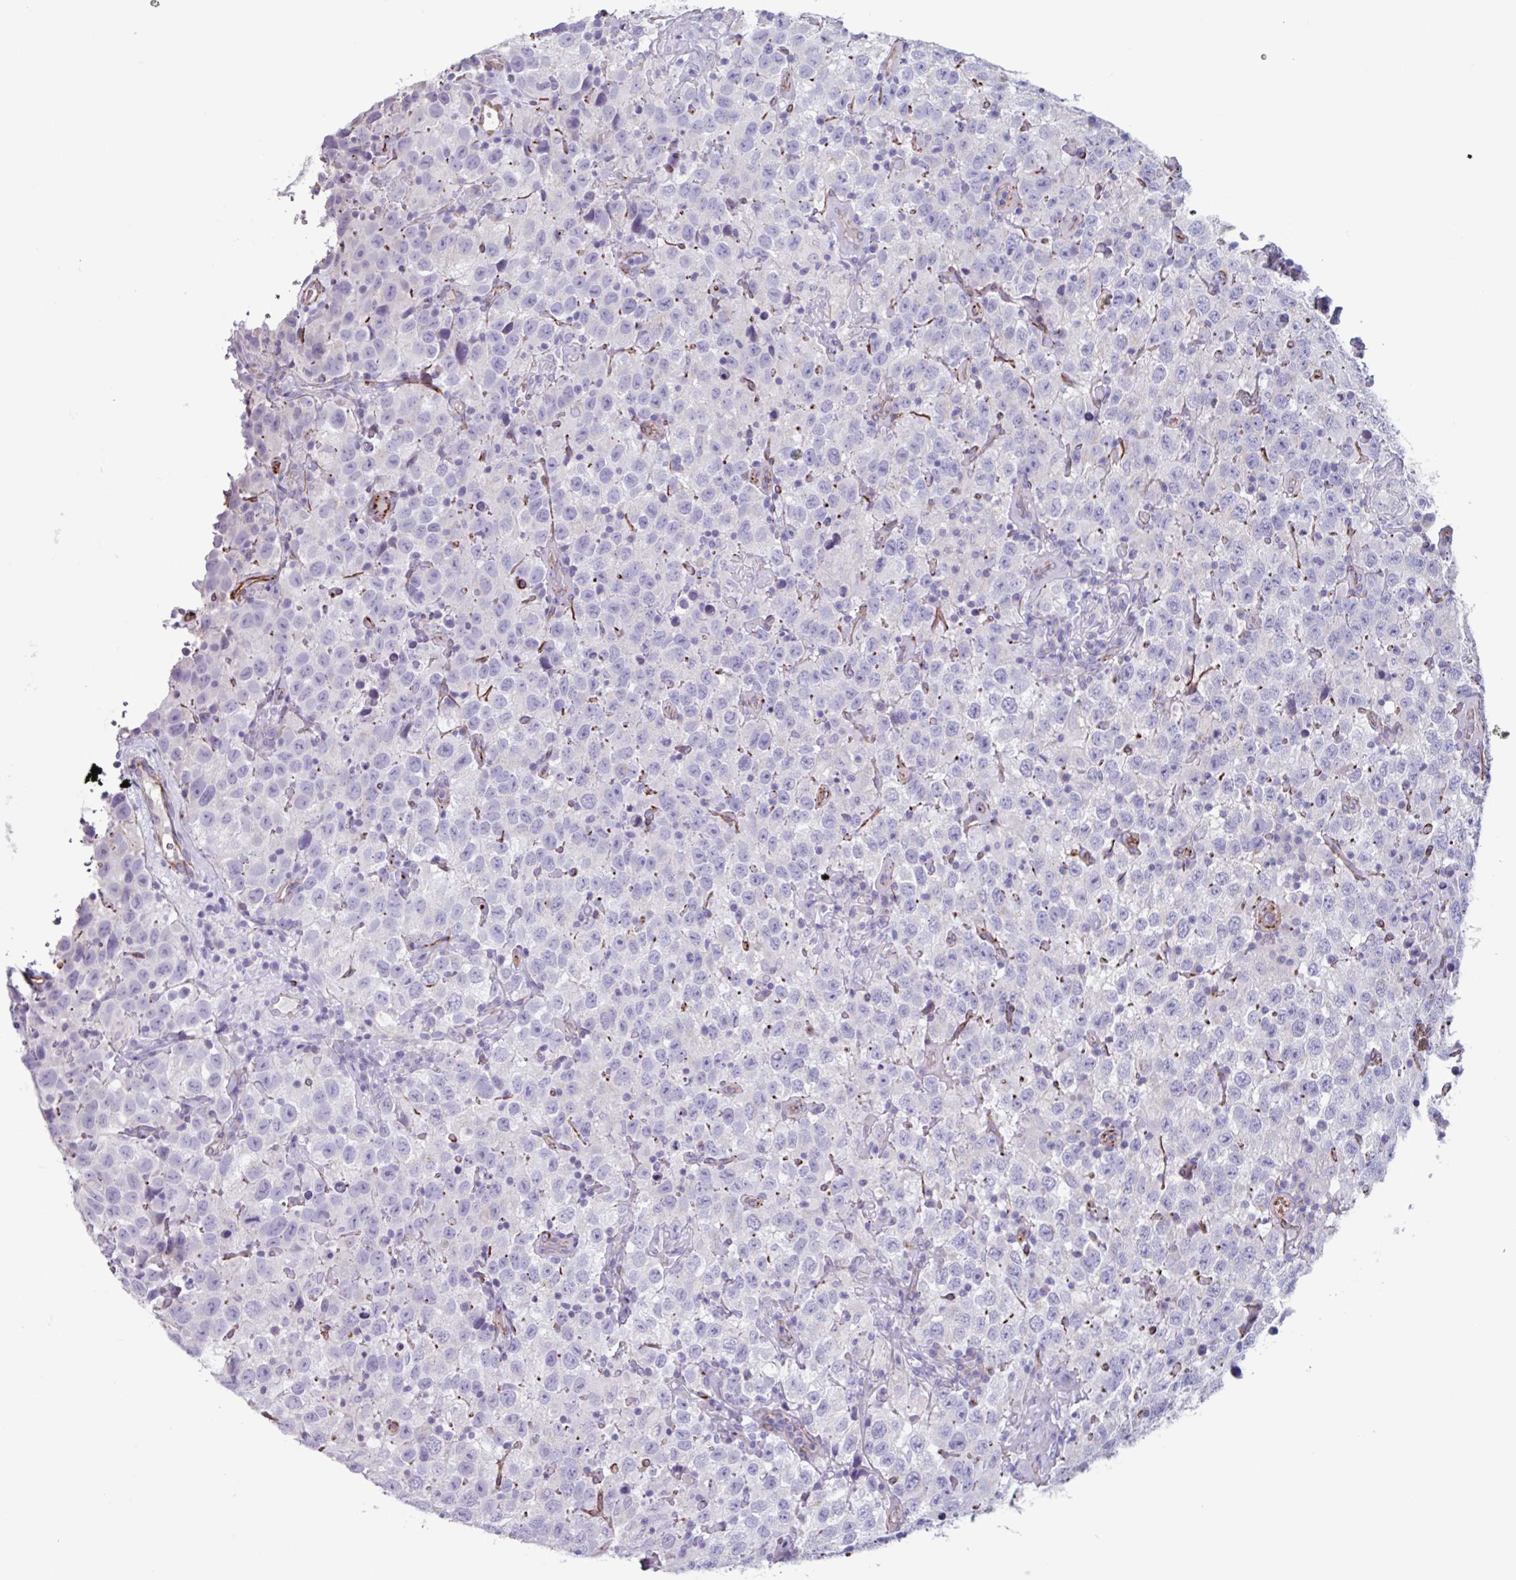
{"staining": {"intensity": "negative", "quantity": "none", "location": "none"}, "tissue": "testis cancer", "cell_type": "Tumor cells", "image_type": "cancer", "snomed": [{"axis": "morphology", "description": "Seminoma, NOS"}, {"axis": "topography", "description": "Testis"}], "caption": "Immunohistochemistry (IHC) image of human testis cancer stained for a protein (brown), which exhibits no positivity in tumor cells.", "gene": "BTD", "patient": {"sex": "male", "age": 41}}